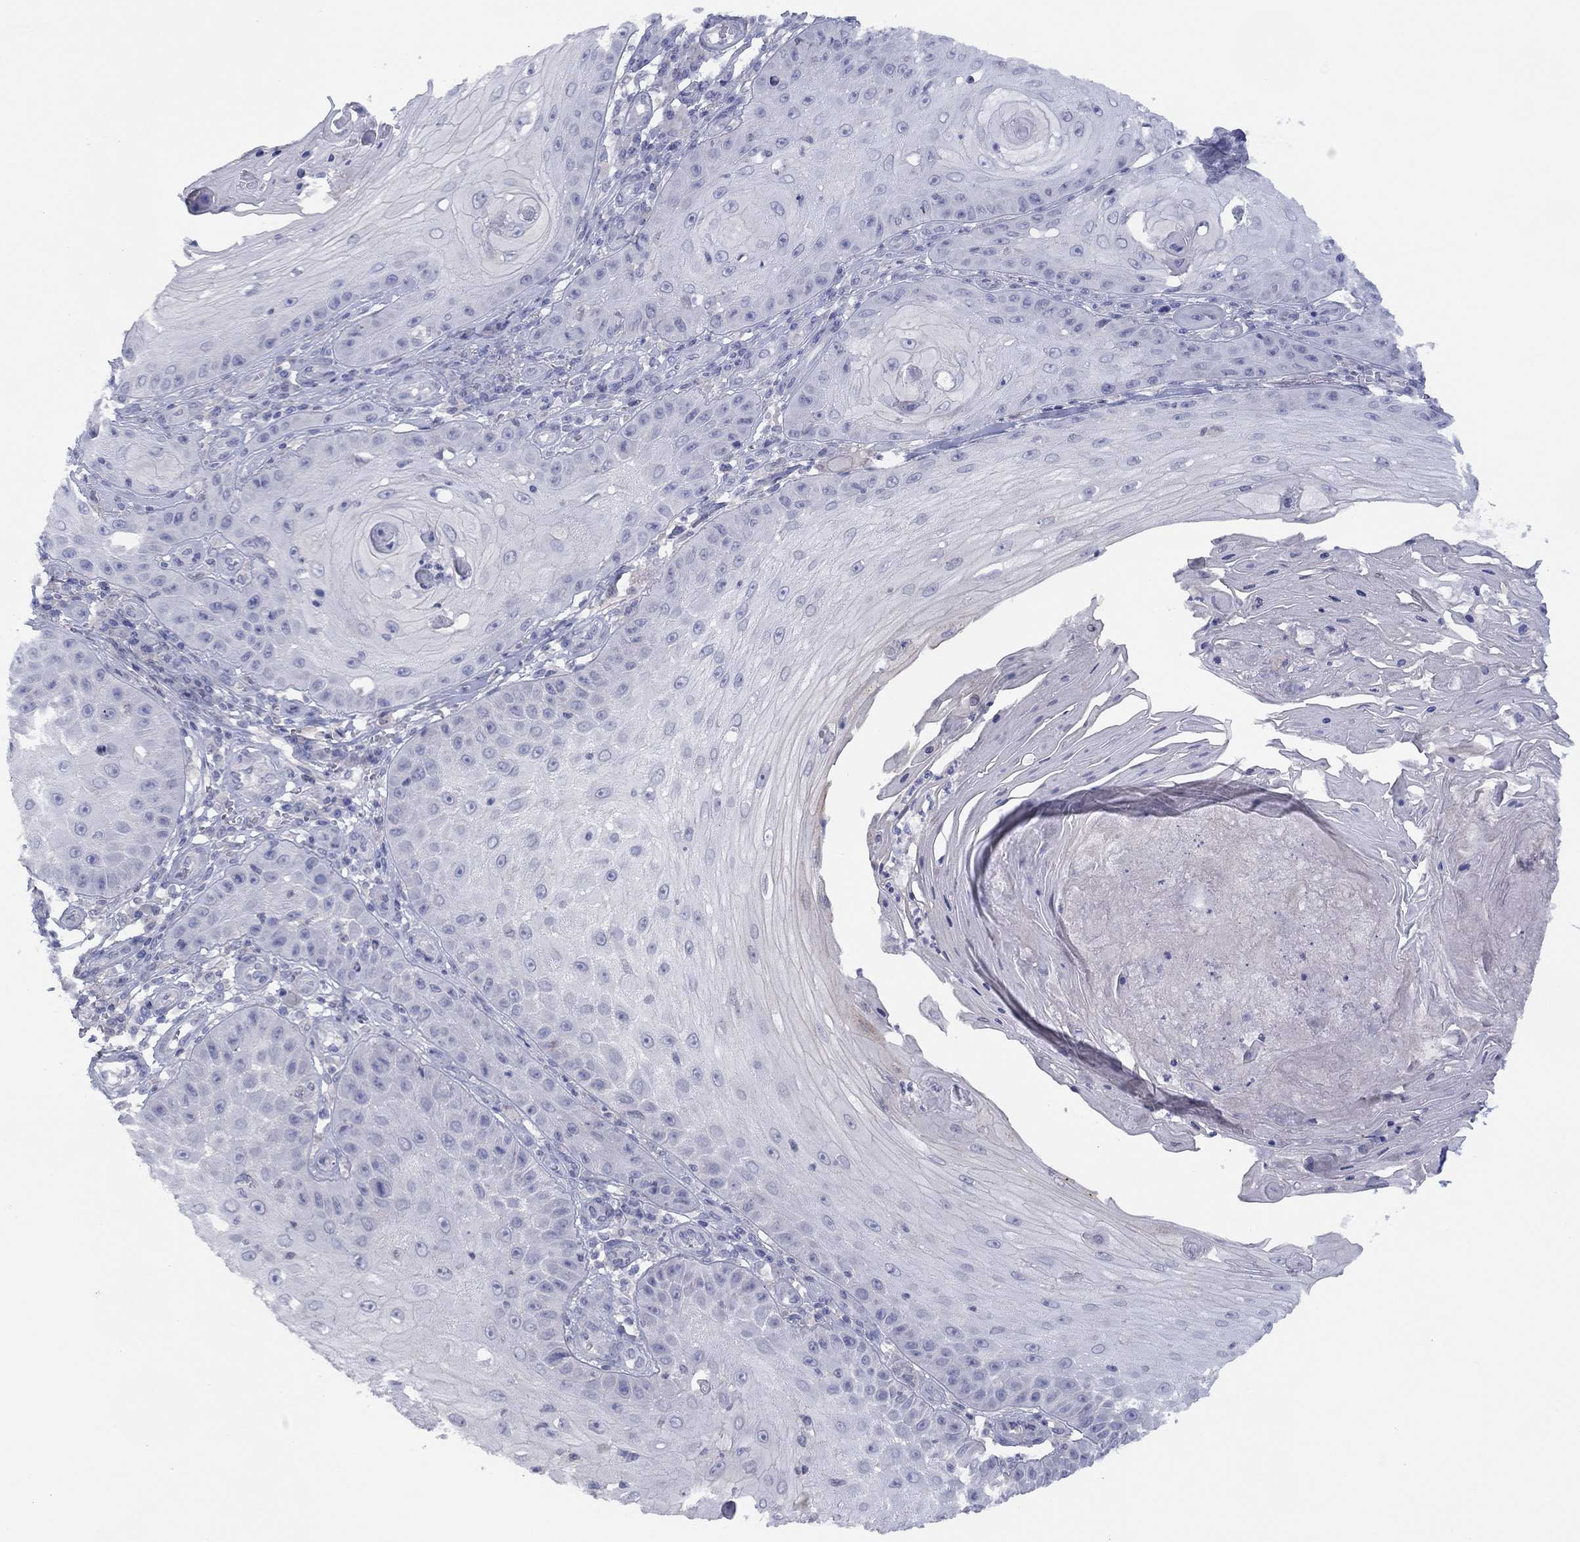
{"staining": {"intensity": "negative", "quantity": "none", "location": "none"}, "tissue": "skin cancer", "cell_type": "Tumor cells", "image_type": "cancer", "snomed": [{"axis": "morphology", "description": "Squamous cell carcinoma, NOS"}, {"axis": "topography", "description": "Skin"}], "caption": "Immunohistochemical staining of human skin cancer shows no significant staining in tumor cells.", "gene": "CYP2B6", "patient": {"sex": "male", "age": 70}}